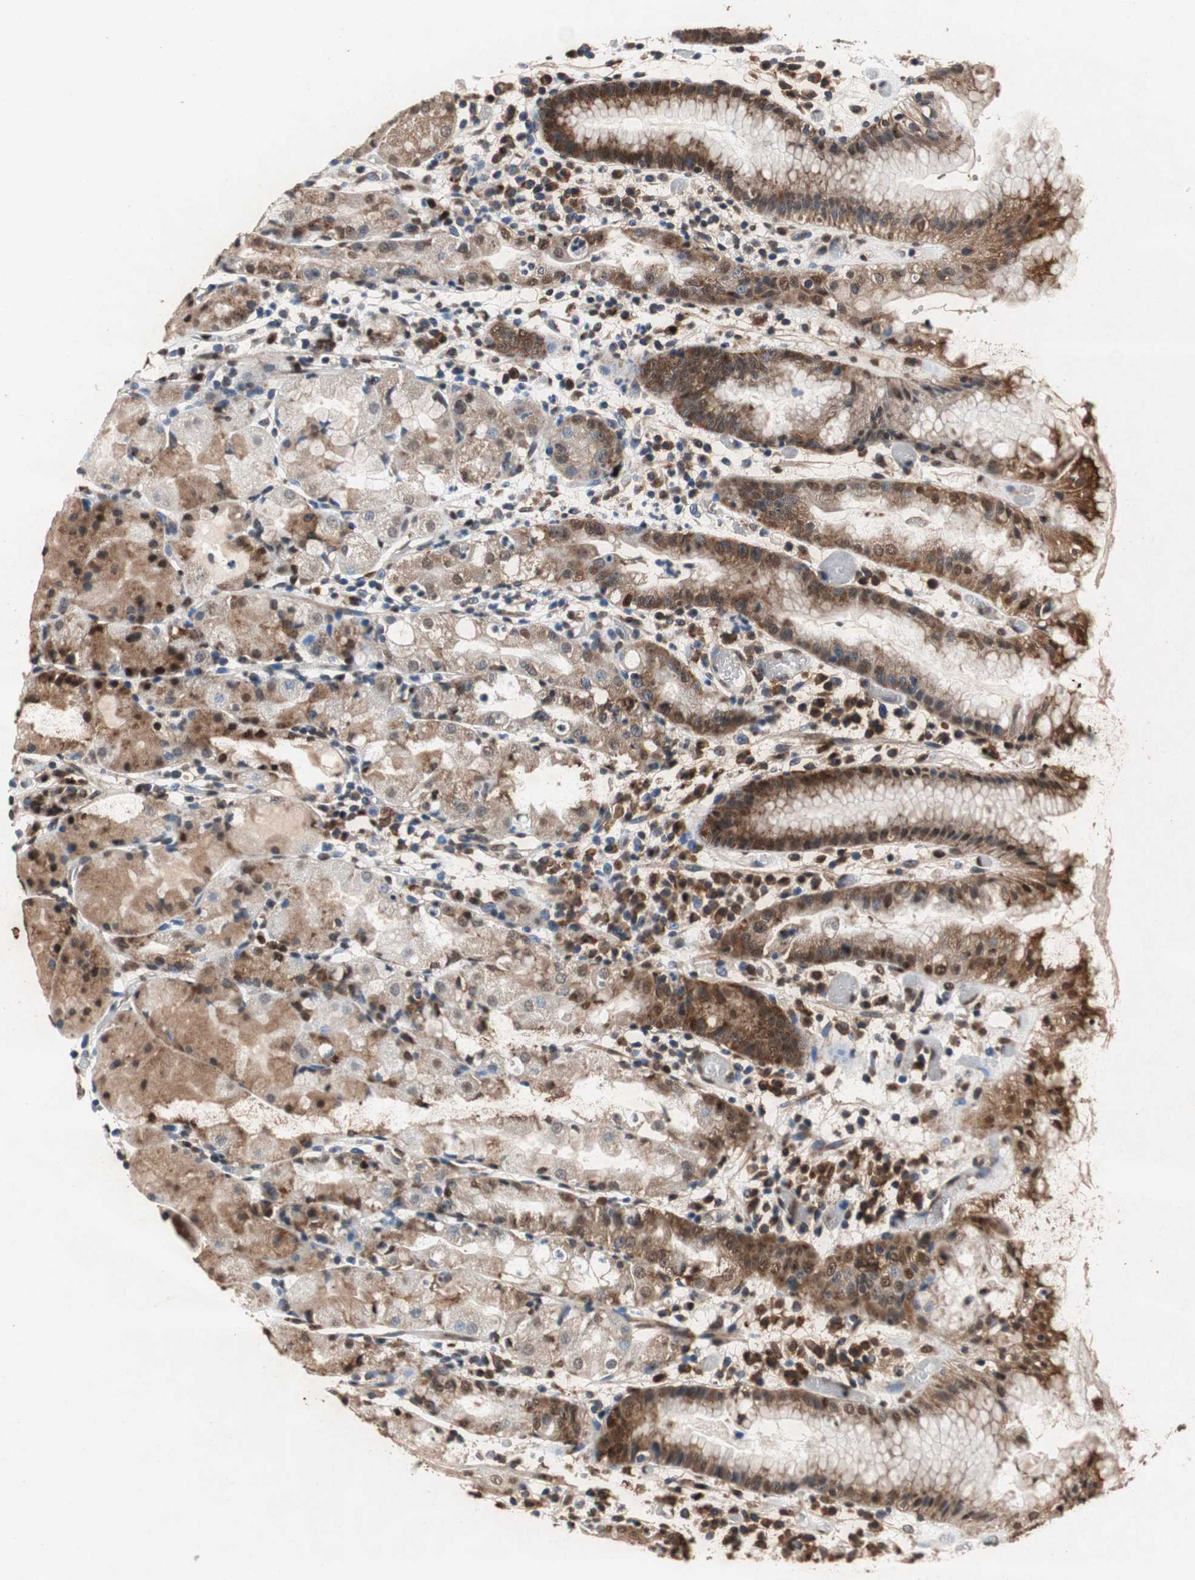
{"staining": {"intensity": "strong", "quantity": ">75%", "location": "cytoplasmic/membranous,nuclear"}, "tissue": "stomach", "cell_type": "Glandular cells", "image_type": "normal", "snomed": [{"axis": "morphology", "description": "Normal tissue, NOS"}, {"axis": "topography", "description": "Stomach"}, {"axis": "topography", "description": "Stomach, lower"}], "caption": "Stomach stained with IHC displays strong cytoplasmic/membranous,nuclear expression in approximately >75% of glandular cells. (Brightfield microscopy of DAB IHC at high magnification).", "gene": "RPL35", "patient": {"sex": "female", "age": 75}}